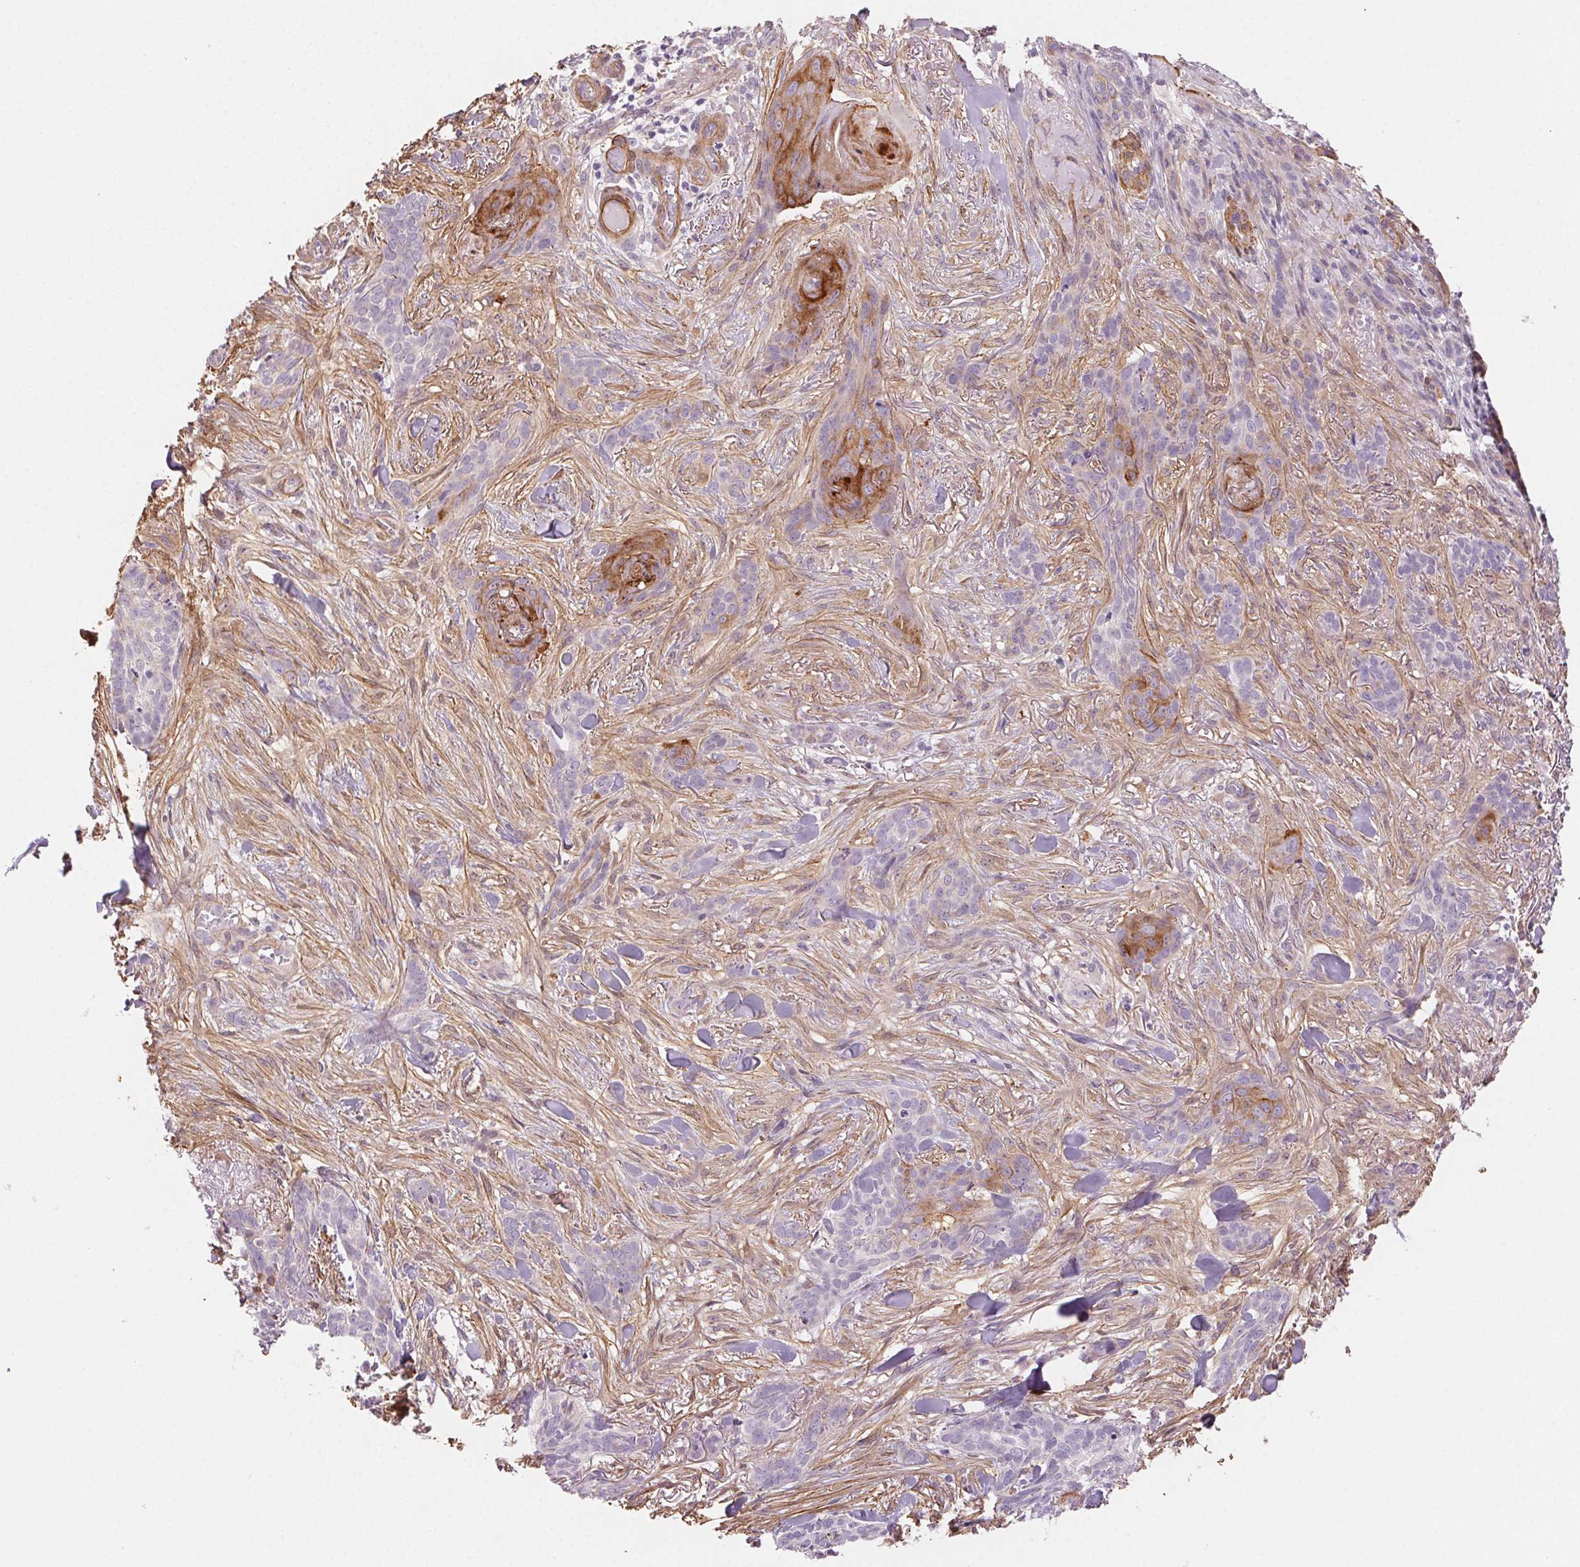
{"staining": {"intensity": "negative", "quantity": "none", "location": "none"}, "tissue": "skin cancer", "cell_type": "Tumor cells", "image_type": "cancer", "snomed": [{"axis": "morphology", "description": "Basal cell carcinoma"}, {"axis": "topography", "description": "Skin"}], "caption": "Immunohistochemistry (IHC) micrograph of human skin cancer (basal cell carcinoma) stained for a protein (brown), which shows no positivity in tumor cells.", "gene": "GPX8", "patient": {"sex": "female", "age": 61}}